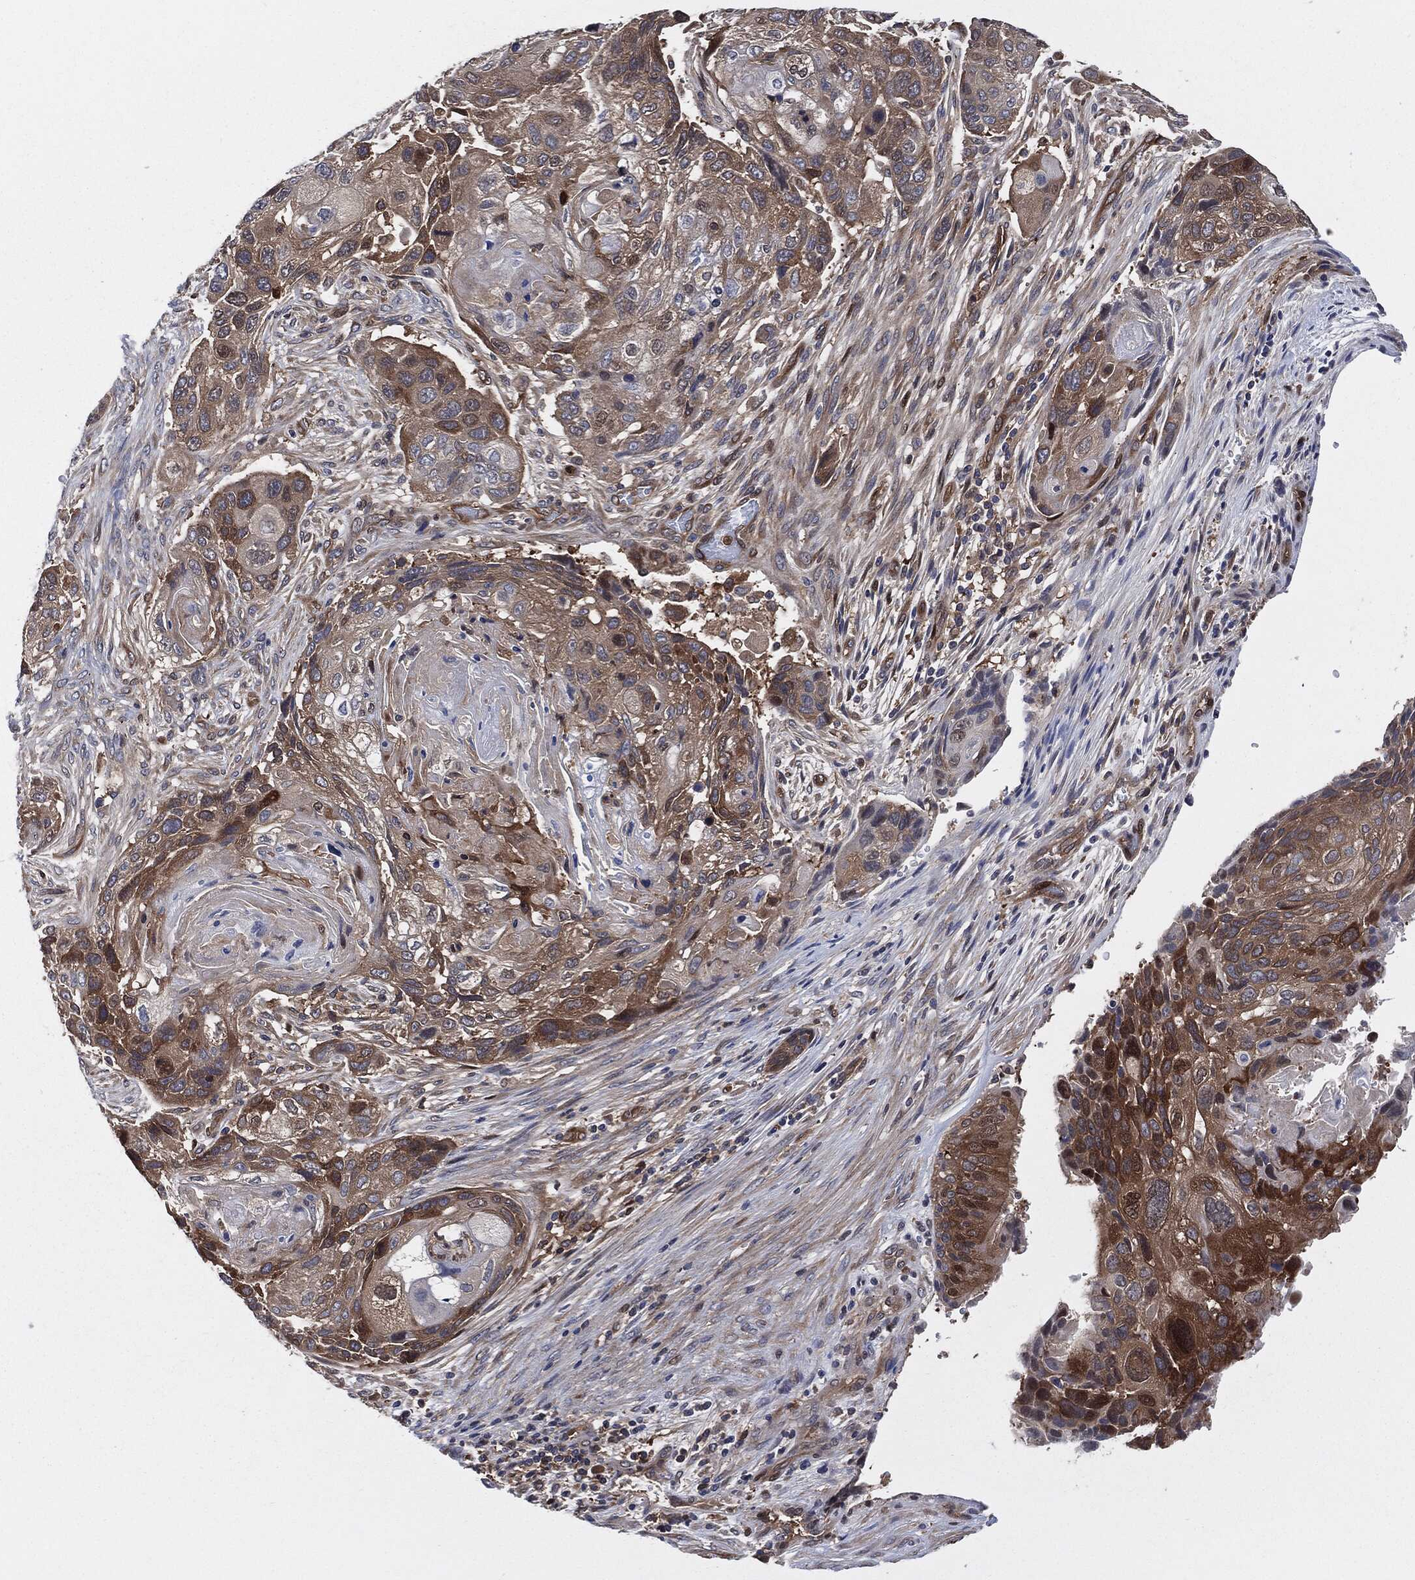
{"staining": {"intensity": "moderate", "quantity": "25%-75%", "location": "cytoplasmic/membranous"}, "tissue": "lung cancer", "cell_type": "Tumor cells", "image_type": "cancer", "snomed": [{"axis": "morphology", "description": "Normal tissue, NOS"}, {"axis": "morphology", "description": "Squamous cell carcinoma, NOS"}, {"axis": "topography", "description": "Bronchus"}, {"axis": "topography", "description": "Lung"}], "caption": "Immunohistochemistry photomicrograph of neoplastic tissue: lung squamous cell carcinoma stained using immunohistochemistry (IHC) shows medium levels of moderate protein expression localized specifically in the cytoplasmic/membranous of tumor cells, appearing as a cytoplasmic/membranous brown color.", "gene": "XPNPEP1", "patient": {"sex": "male", "age": 69}}